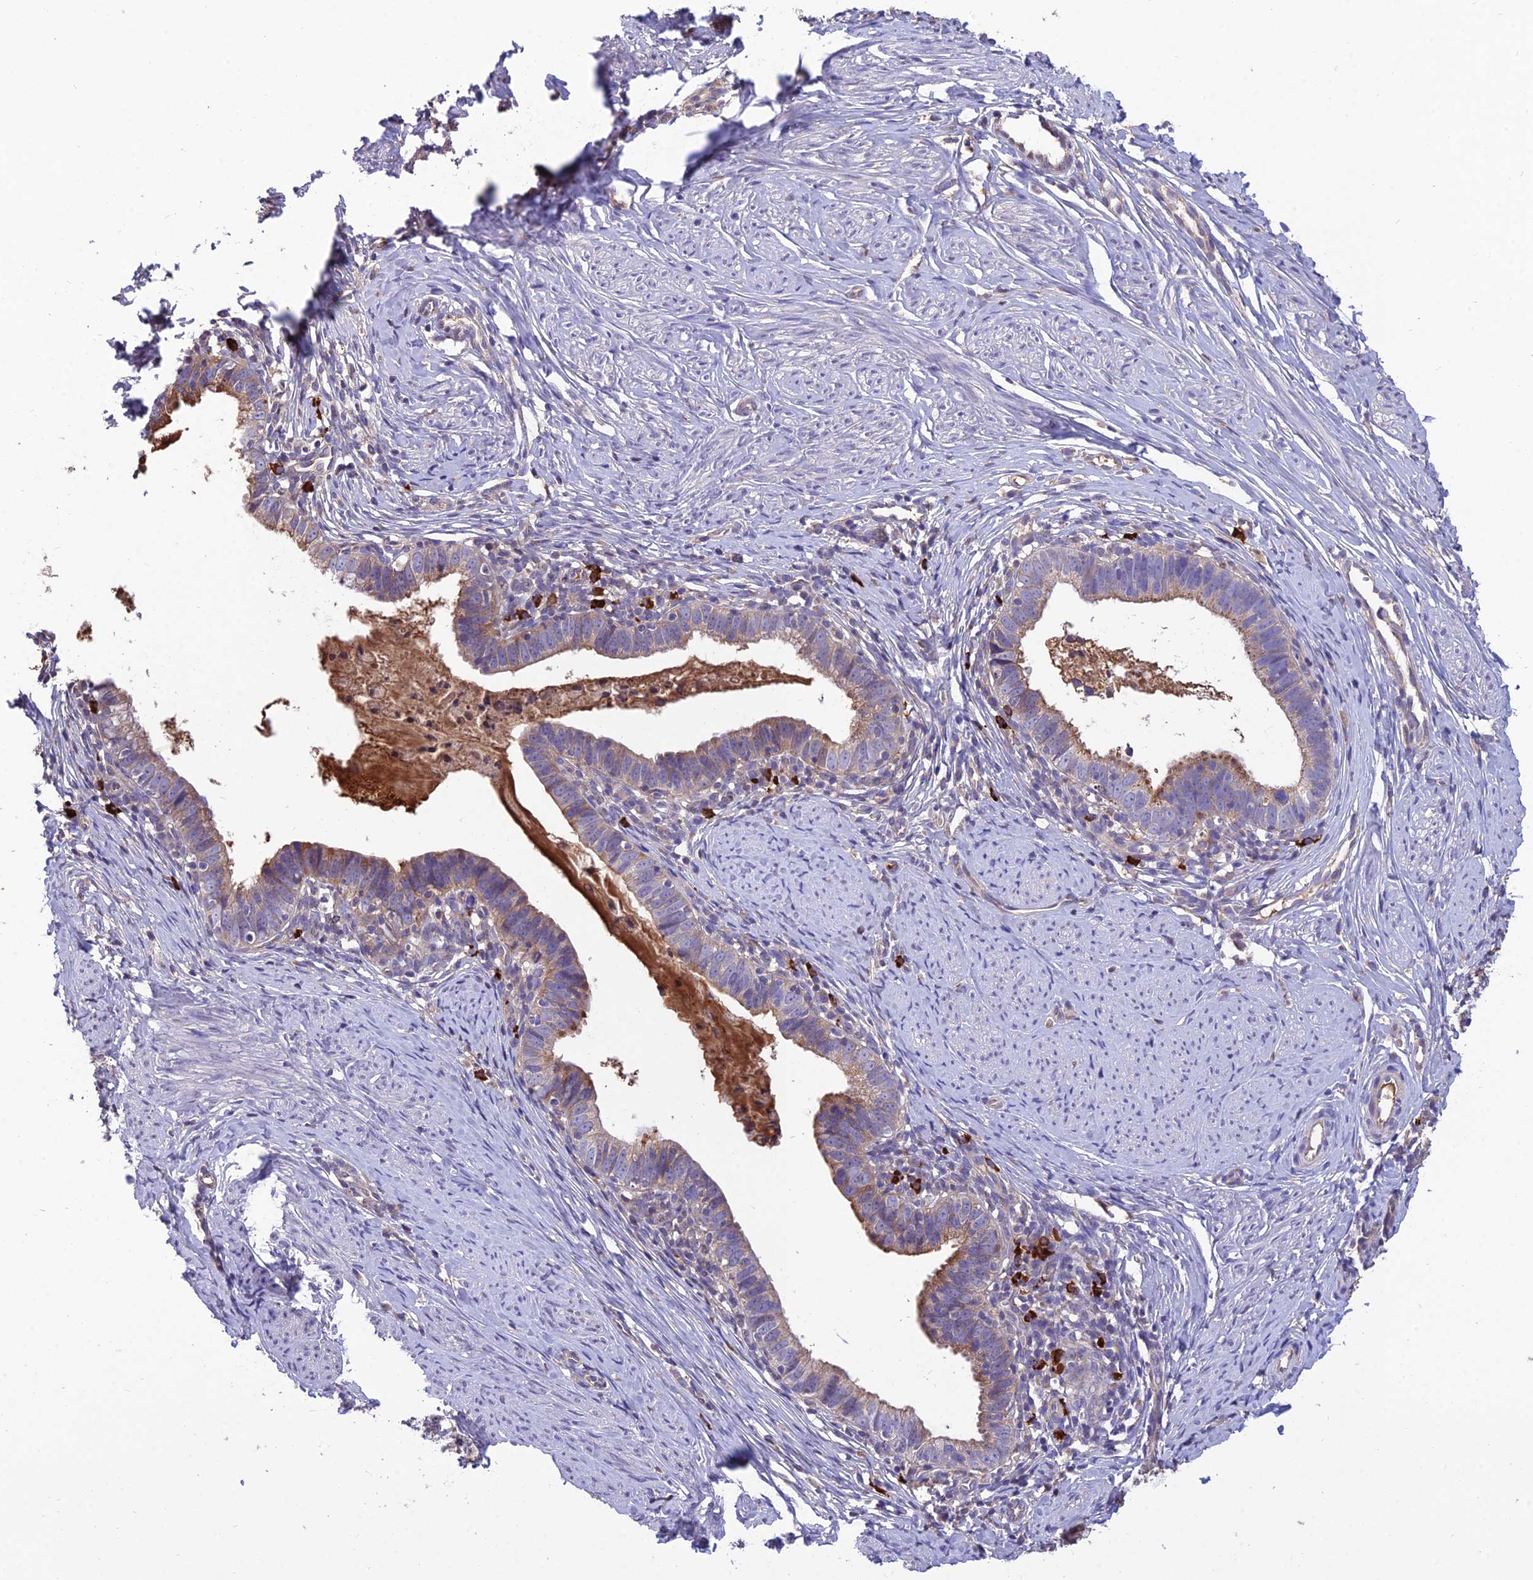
{"staining": {"intensity": "weak", "quantity": "25%-75%", "location": "cytoplasmic/membranous"}, "tissue": "cervical cancer", "cell_type": "Tumor cells", "image_type": "cancer", "snomed": [{"axis": "morphology", "description": "Adenocarcinoma, NOS"}, {"axis": "topography", "description": "Cervix"}], "caption": "IHC (DAB) staining of cervical adenocarcinoma displays weak cytoplasmic/membranous protein staining in approximately 25%-75% of tumor cells. (DAB (3,3'-diaminobenzidine) IHC with brightfield microscopy, high magnification).", "gene": "MIOS", "patient": {"sex": "female", "age": 36}}